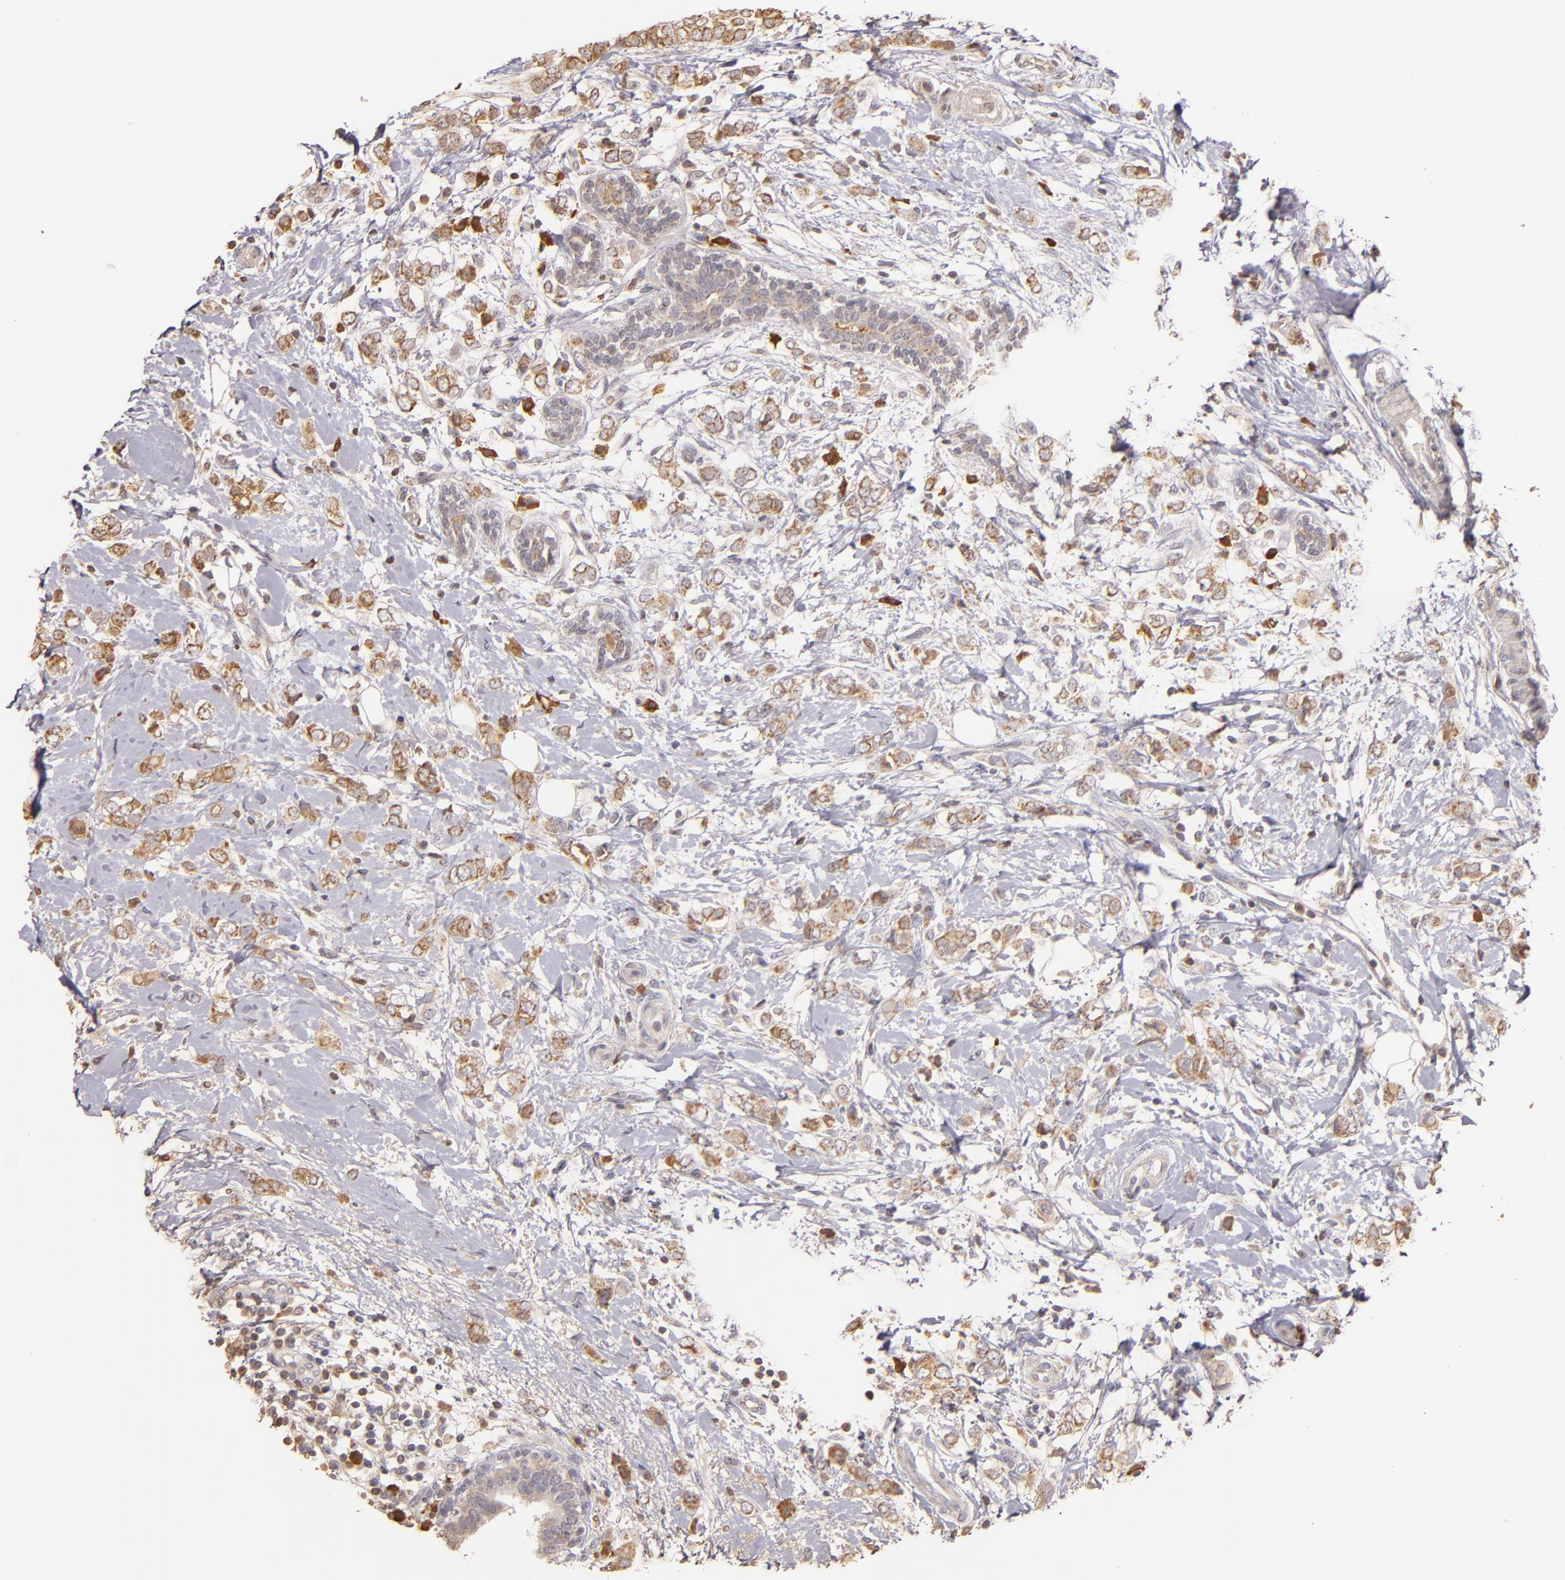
{"staining": {"intensity": "moderate", "quantity": ">75%", "location": "cytoplasmic/membranous"}, "tissue": "breast cancer", "cell_type": "Tumor cells", "image_type": "cancer", "snomed": [{"axis": "morphology", "description": "Normal tissue, NOS"}, {"axis": "morphology", "description": "Lobular carcinoma"}, {"axis": "topography", "description": "Breast"}], "caption": "Breast lobular carcinoma stained with DAB immunohistochemistry (IHC) reveals medium levels of moderate cytoplasmic/membranous expression in about >75% of tumor cells.", "gene": "ABL1", "patient": {"sex": "female", "age": 47}}